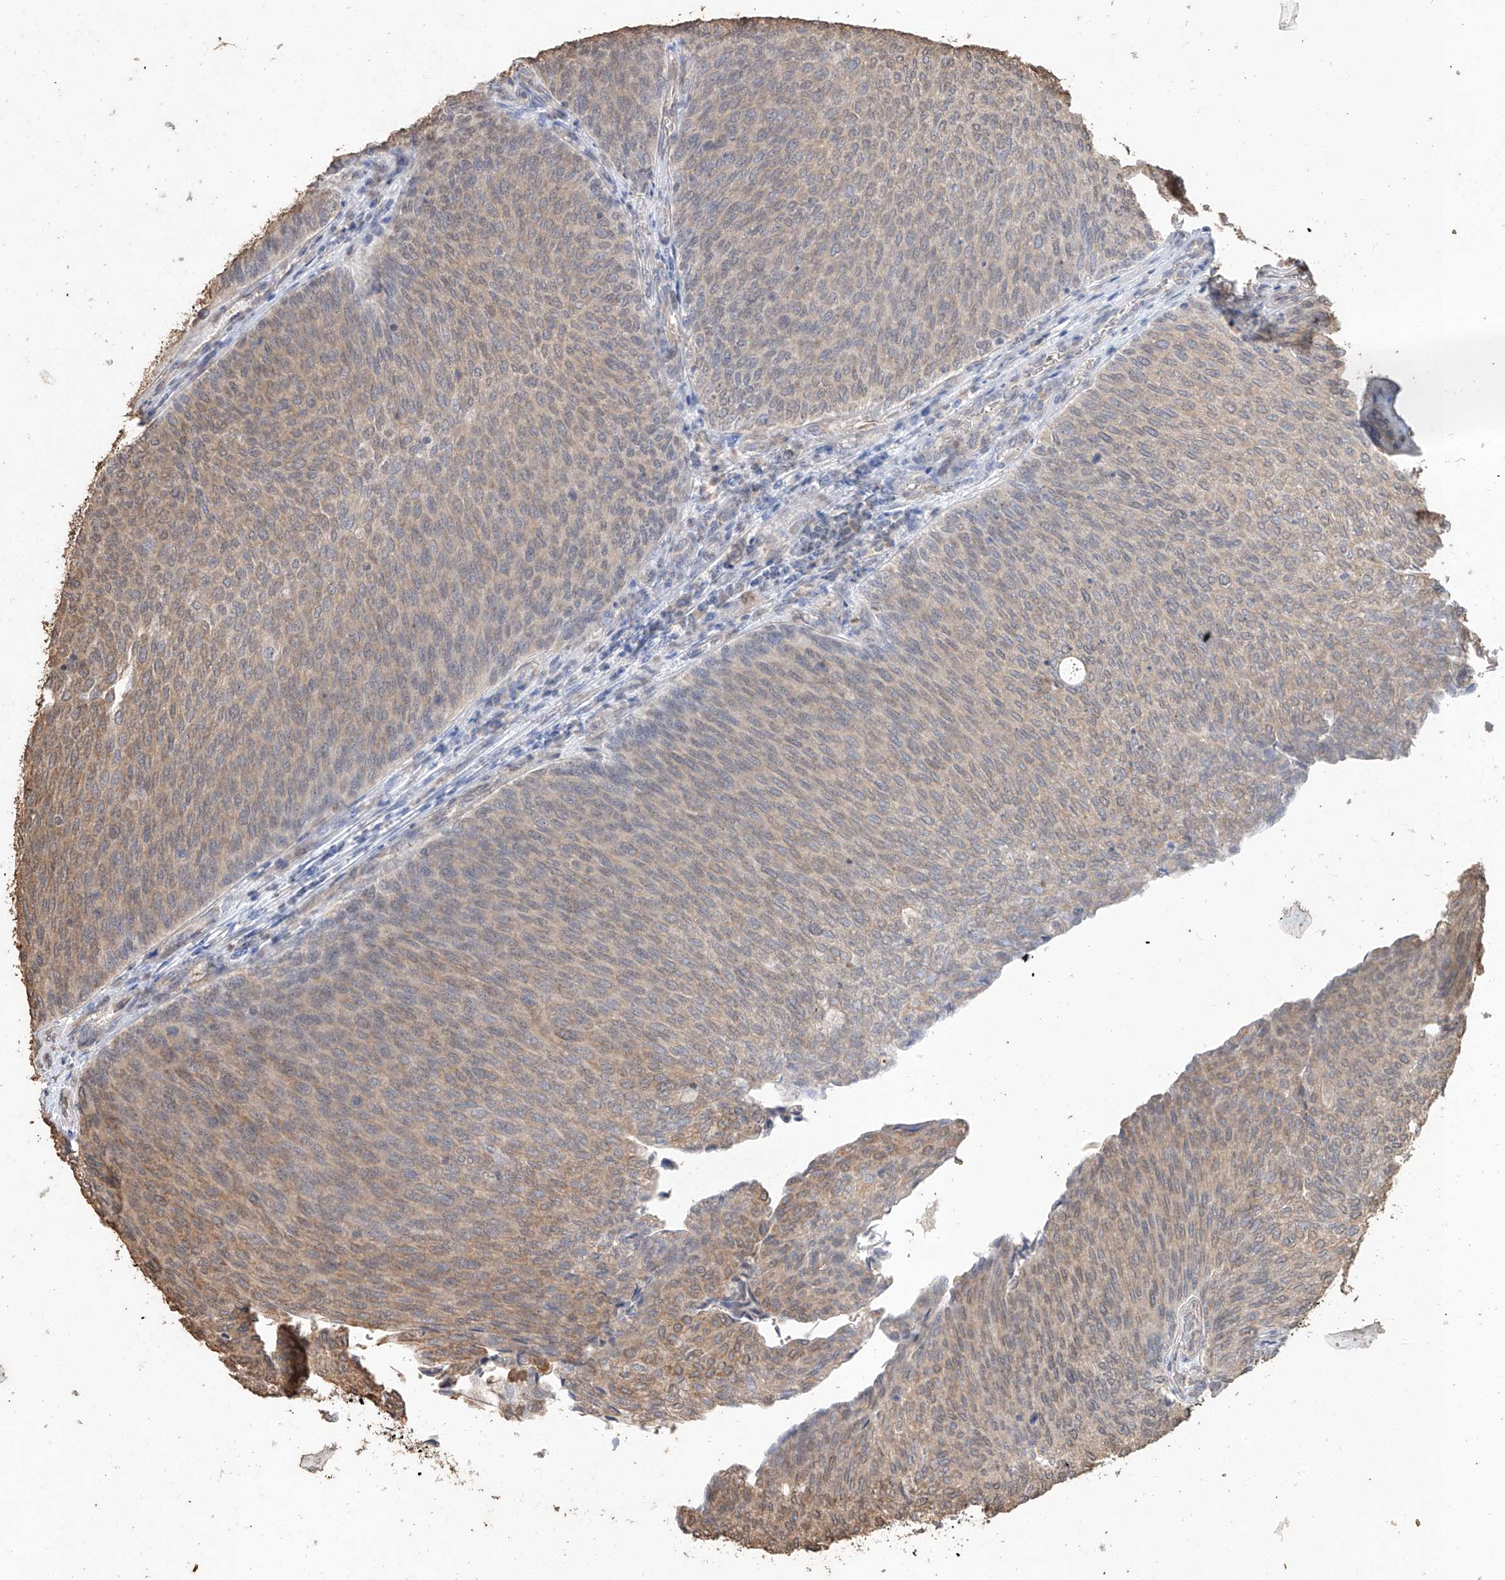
{"staining": {"intensity": "moderate", "quantity": "25%-75%", "location": "cytoplasmic/membranous"}, "tissue": "urothelial cancer", "cell_type": "Tumor cells", "image_type": "cancer", "snomed": [{"axis": "morphology", "description": "Urothelial carcinoma, Low grade"}, {"axis": "topography", "description": "Urinary bladder"}], "caption": "Urothelial cancer stained for a protein (brown) reveals moderate cytoplasmic/membranous positive expression in about 25%-75% of tumor cells.", "gene": "ELOVL1", "patient": {"sex": "female", "age": 79}}